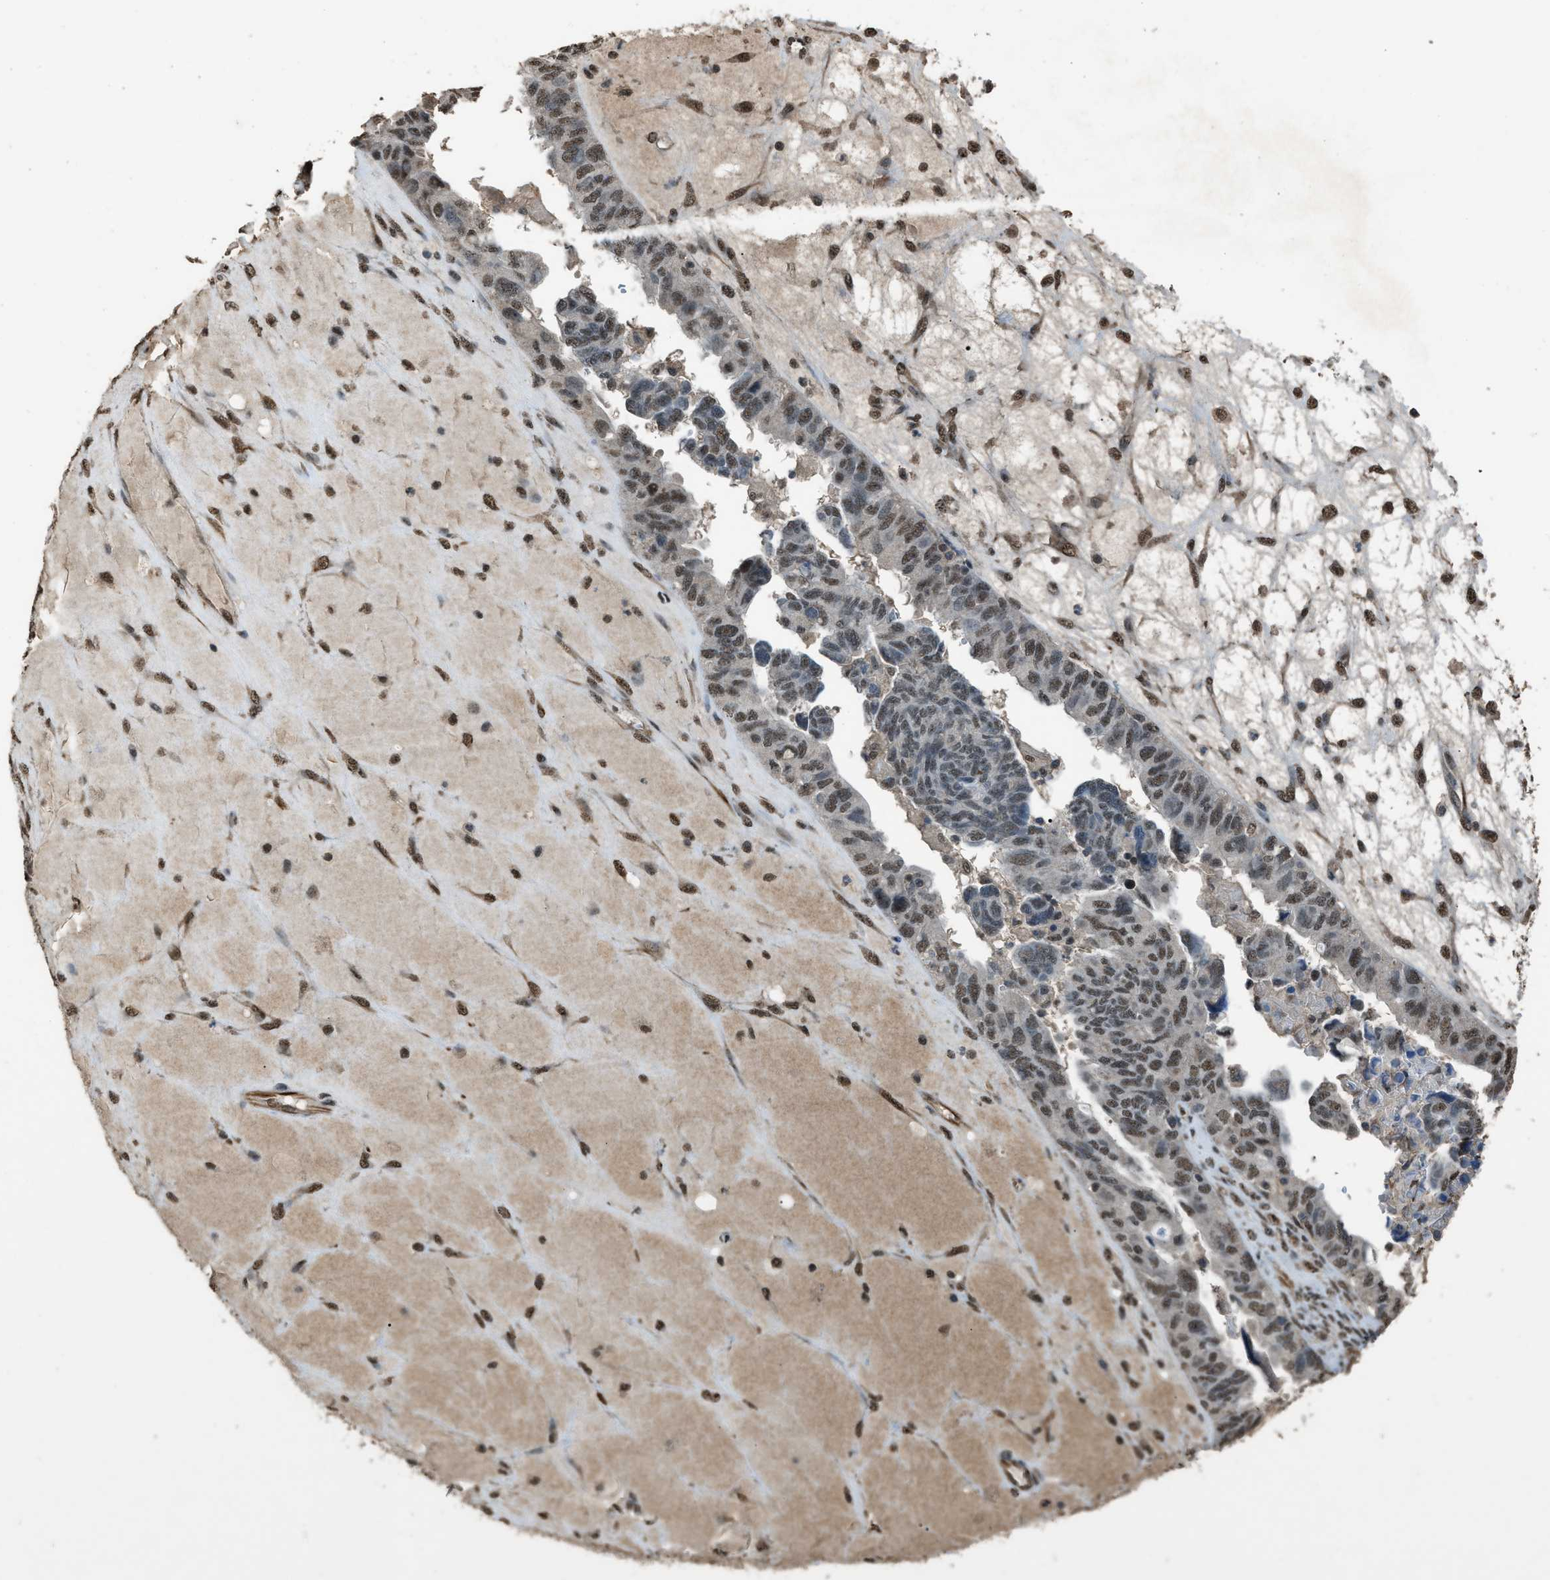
{"staining": {"intensity": "moderate", "quantity": ">75%", "location": "nuclear"}, "tissue": "ovarian cancer", "cell_type": "Tumor cells", "image_type": "cancer", "snomed": [{"axis": "morphology", "description": "Cystadenocarcinoma, serous, NOS"}, {"axis": "topography", "description": "Ovary"}], "caption": "Protein analysis of ovarian cancer tissue reveals moderate nuclear positivity in approximately >75% of tumor cells.", "gene": "SERTAD2", "patient": {"sex": "female", "age": 79}}